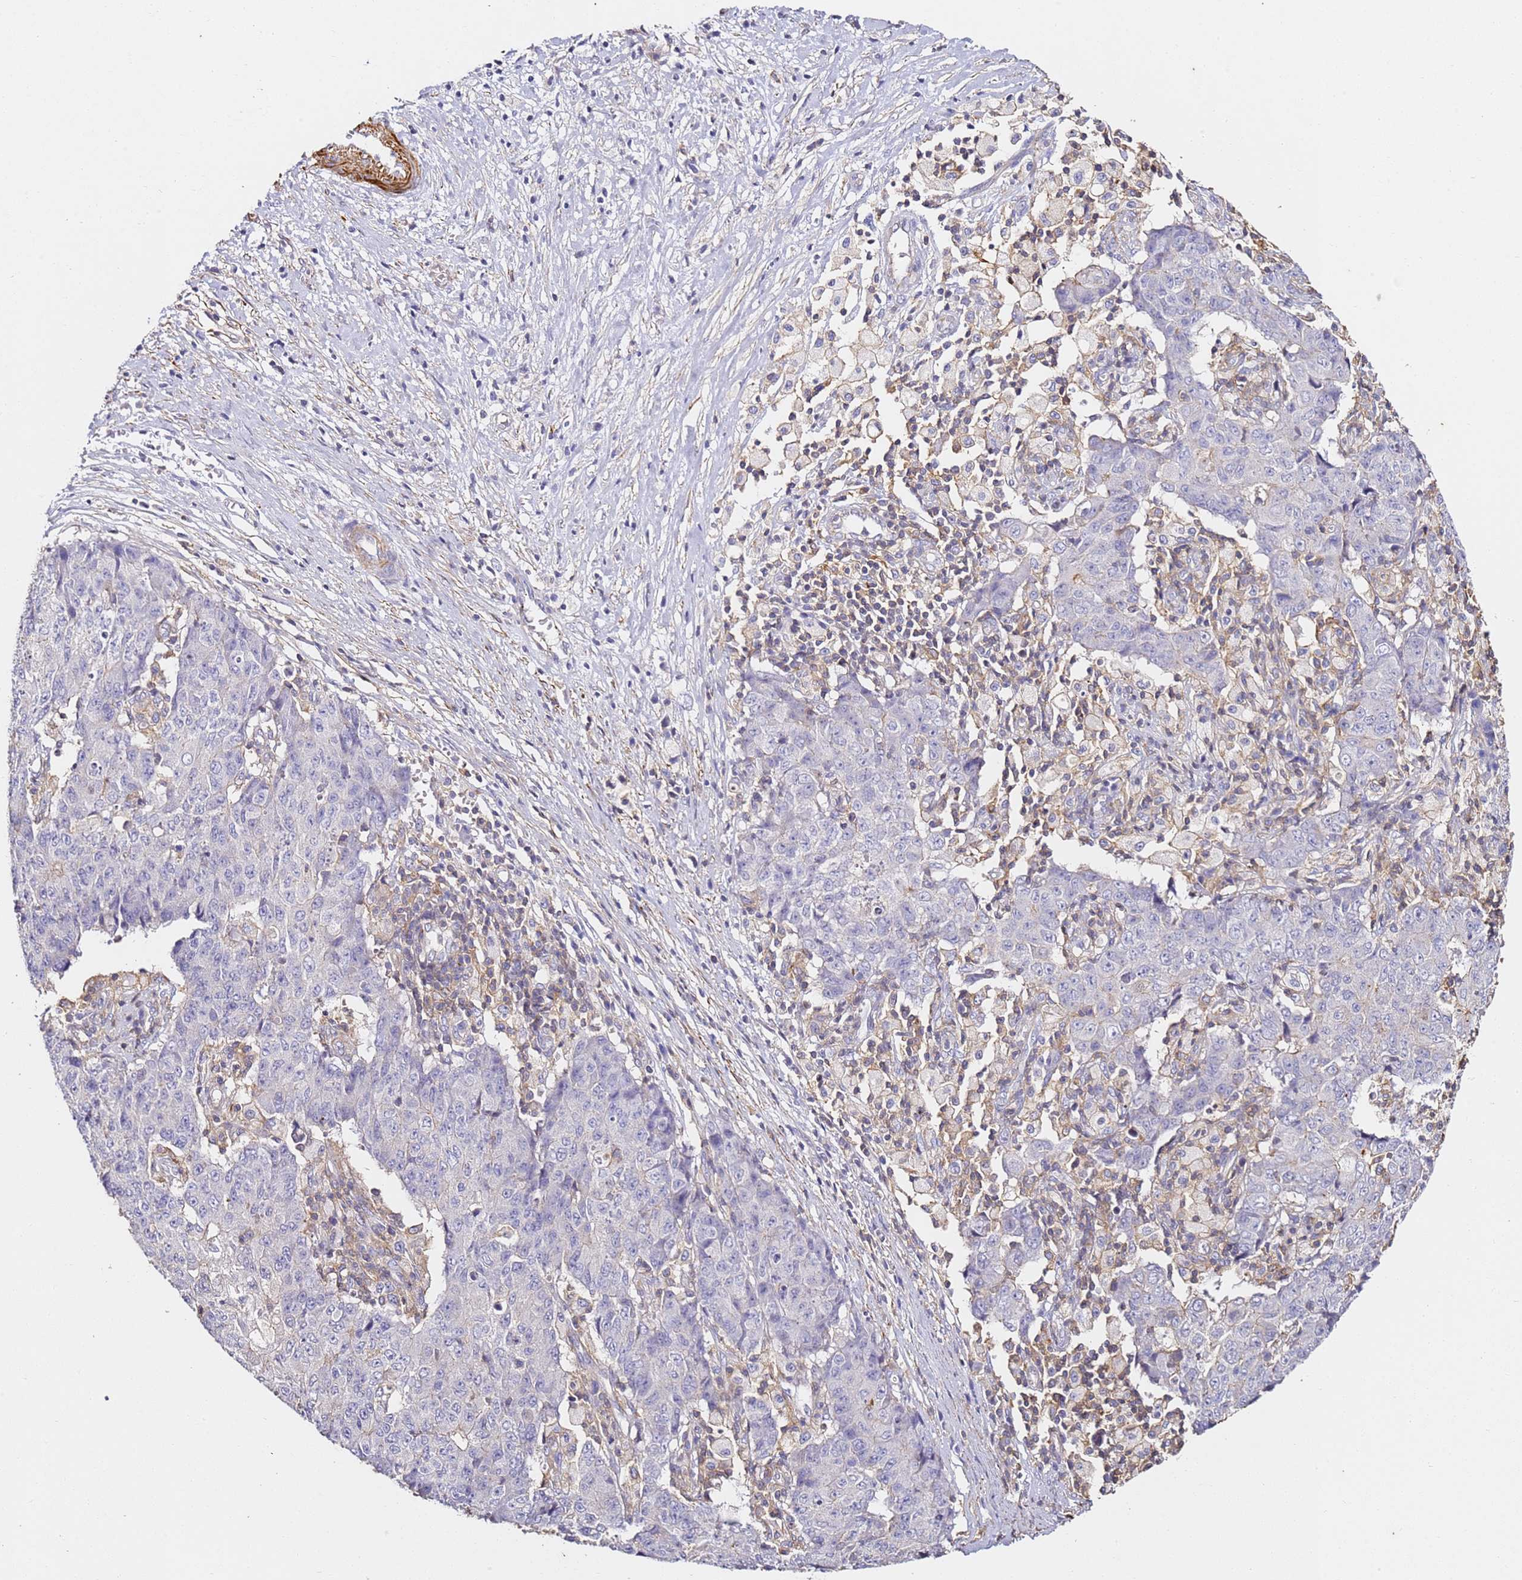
{"staining": {"intensity": "negative", "quantity": "none", "location": "none"}, "tissue": "ovarian cancer", "cell_type": "Tumor cells", "image_type": "cancer", "snomed": [{"axis": "morphology", "description": "Carcinoma, endometroid"}, {"axis": "topography", "description": "Ovary"}], "caption": "The micrograph demonstrates no significant expression in tumor cells of ovarian cancer.", "gene": "ZNF671", "patient": {"sex": "female", "age": 42}}